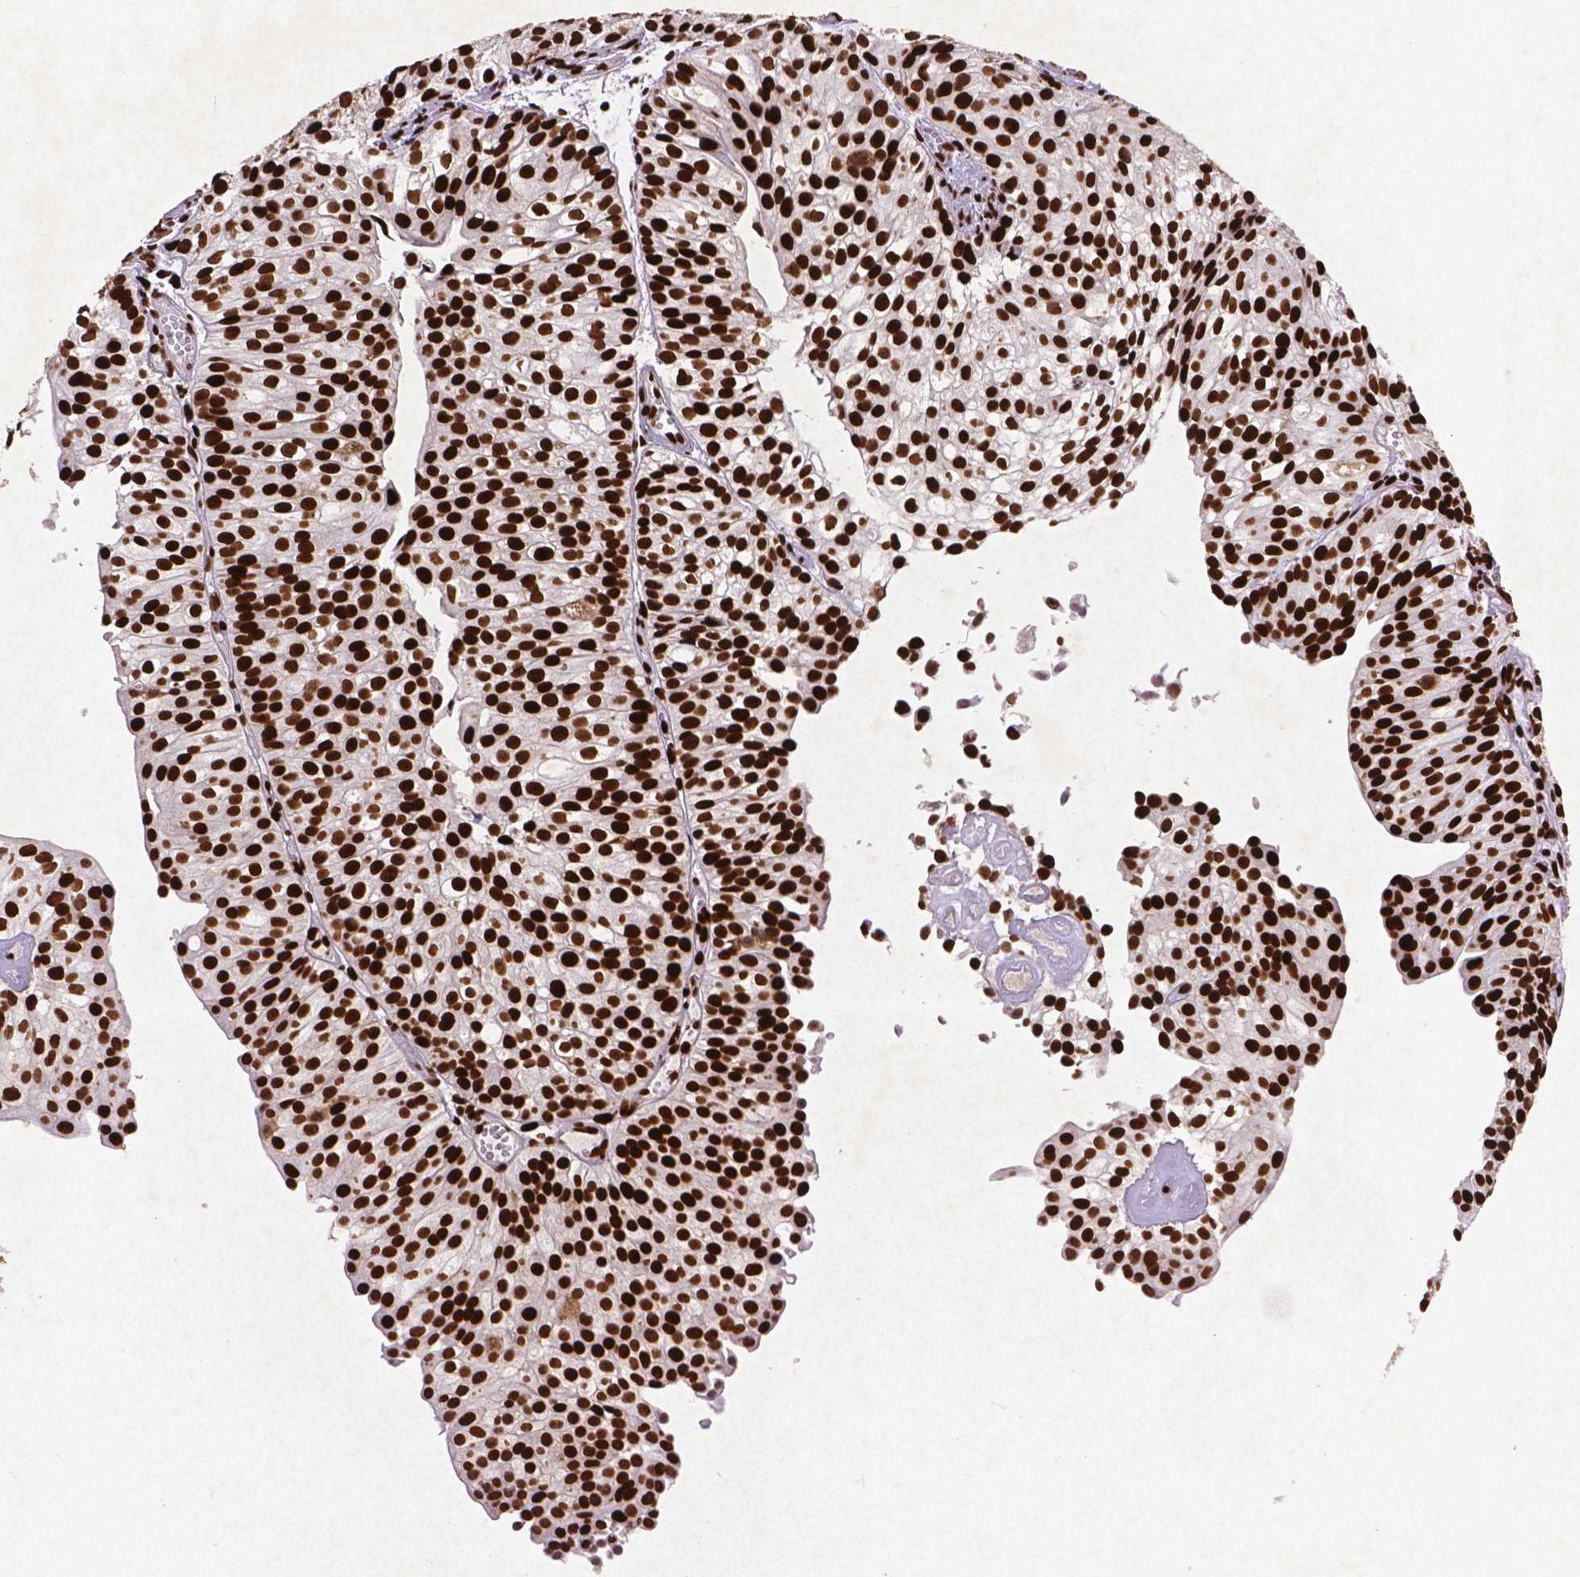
{"staining": {"intensity": "strong", "quantity": ">75%", "location": "nuclear"}, "tissue": "urothelial cancer", "cell_type": "Tumor cells", "image_type": "cancer", "snomed": [{"axis": "morphology", "description": "Urothelial carcinoma, Low grade"}, {"axis": "topography", "description": "Urinary bladder"}], "caption": "Human low-grade urothelial carcinoma stained for a protein (brown) reveals strong nuclear positive expression in about >75% of tumor cells.", "gene": "CITED2", "patient": {"sex": "male", "age": 70}}